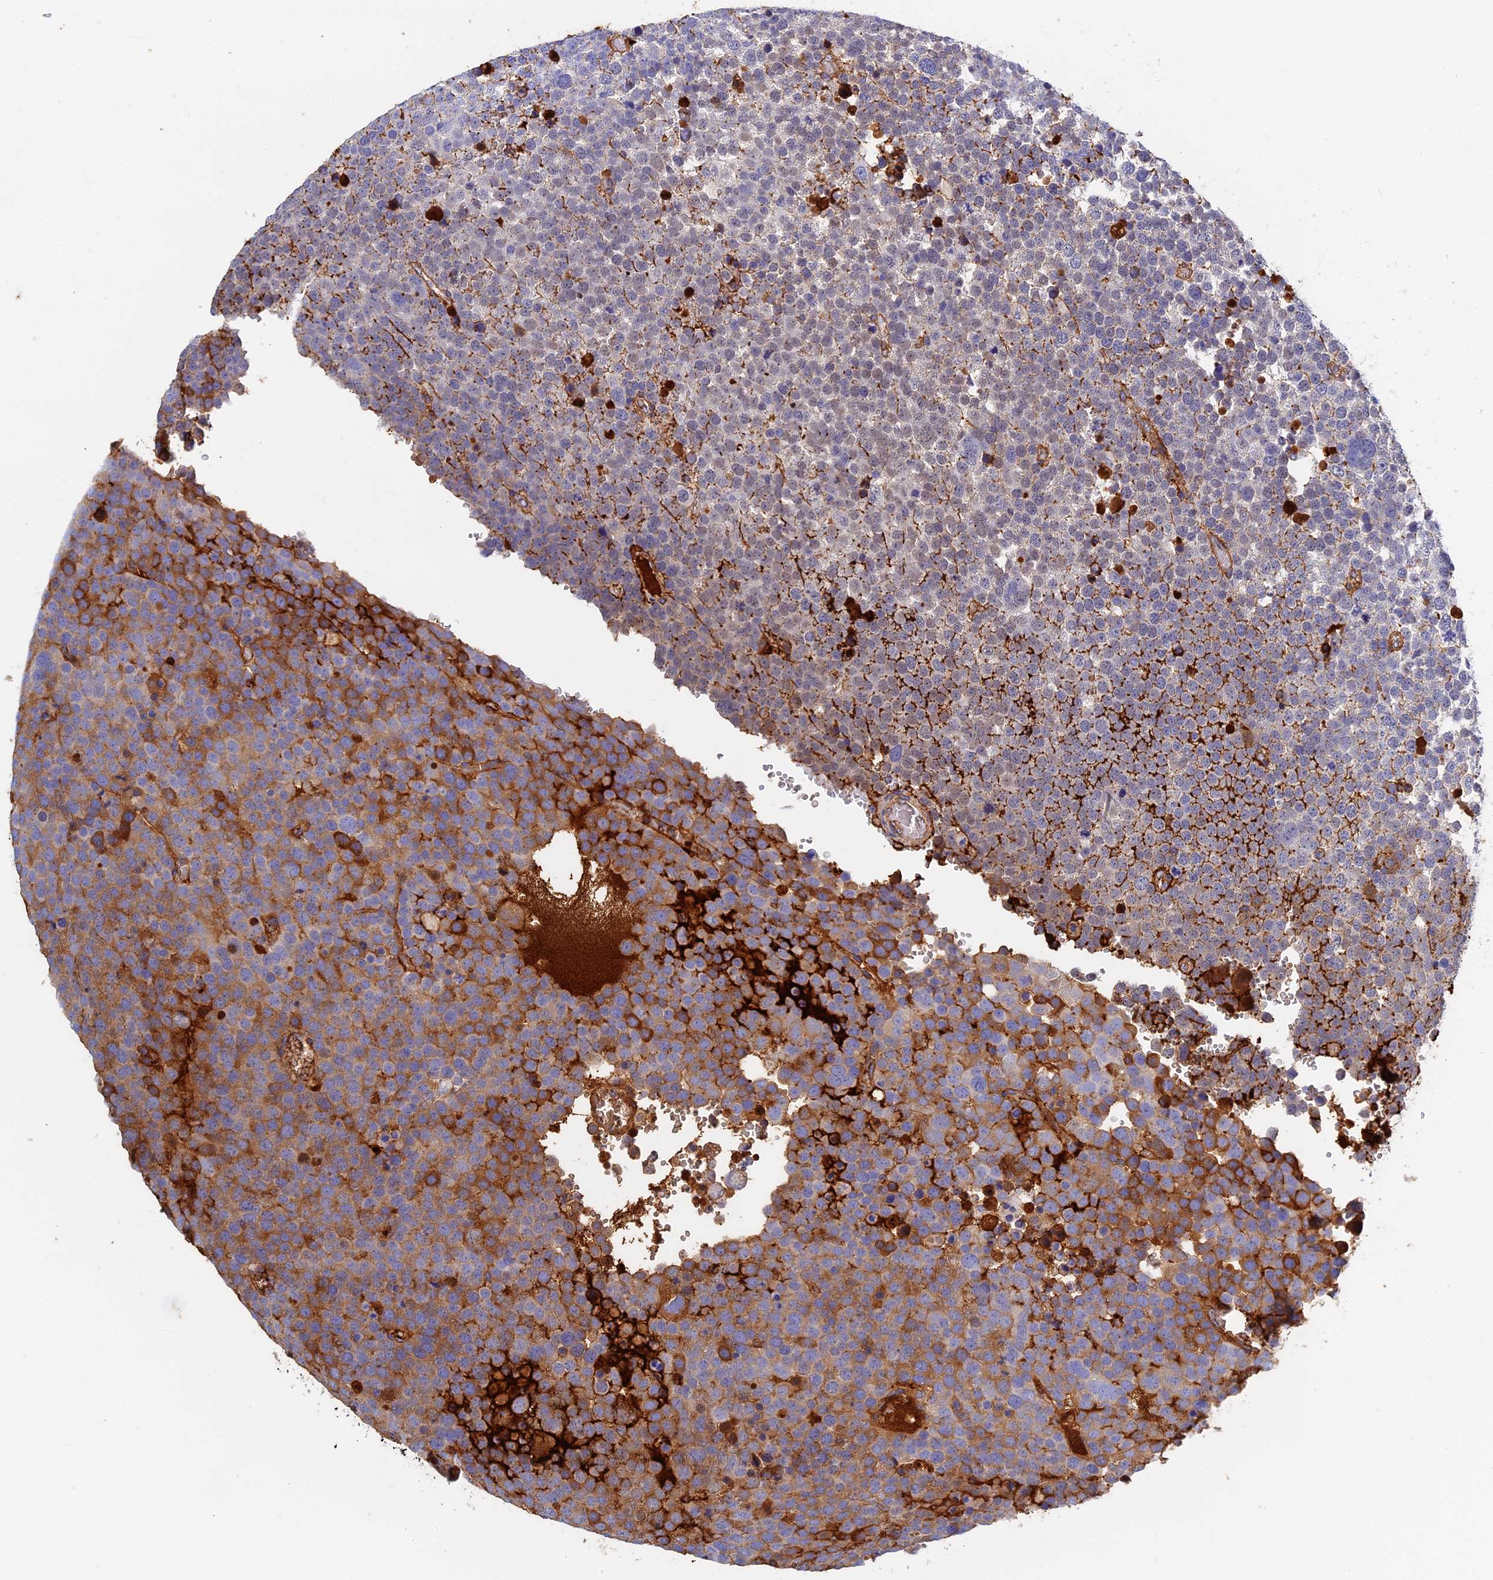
{"staining": {"intensity": "strong", "quantity": "<25%", "location": "cytoplasmic/membranous"}, "tissue": "testis cancer", "cell_type": "Tumor cells", "image_type": "cancer", "snomed": [{"axis": "morphology", "description": "Seminoma, NOS"}, {"axis": "topography", "description": "Testis"}], "caption": "A medium amount of strong cytoplasmic/membranous expression is identified in about <25% of tumor cells in testis seminoma tissue.", "gene": "ITIH1", "patient": {"sex": "male", "age": 71}}